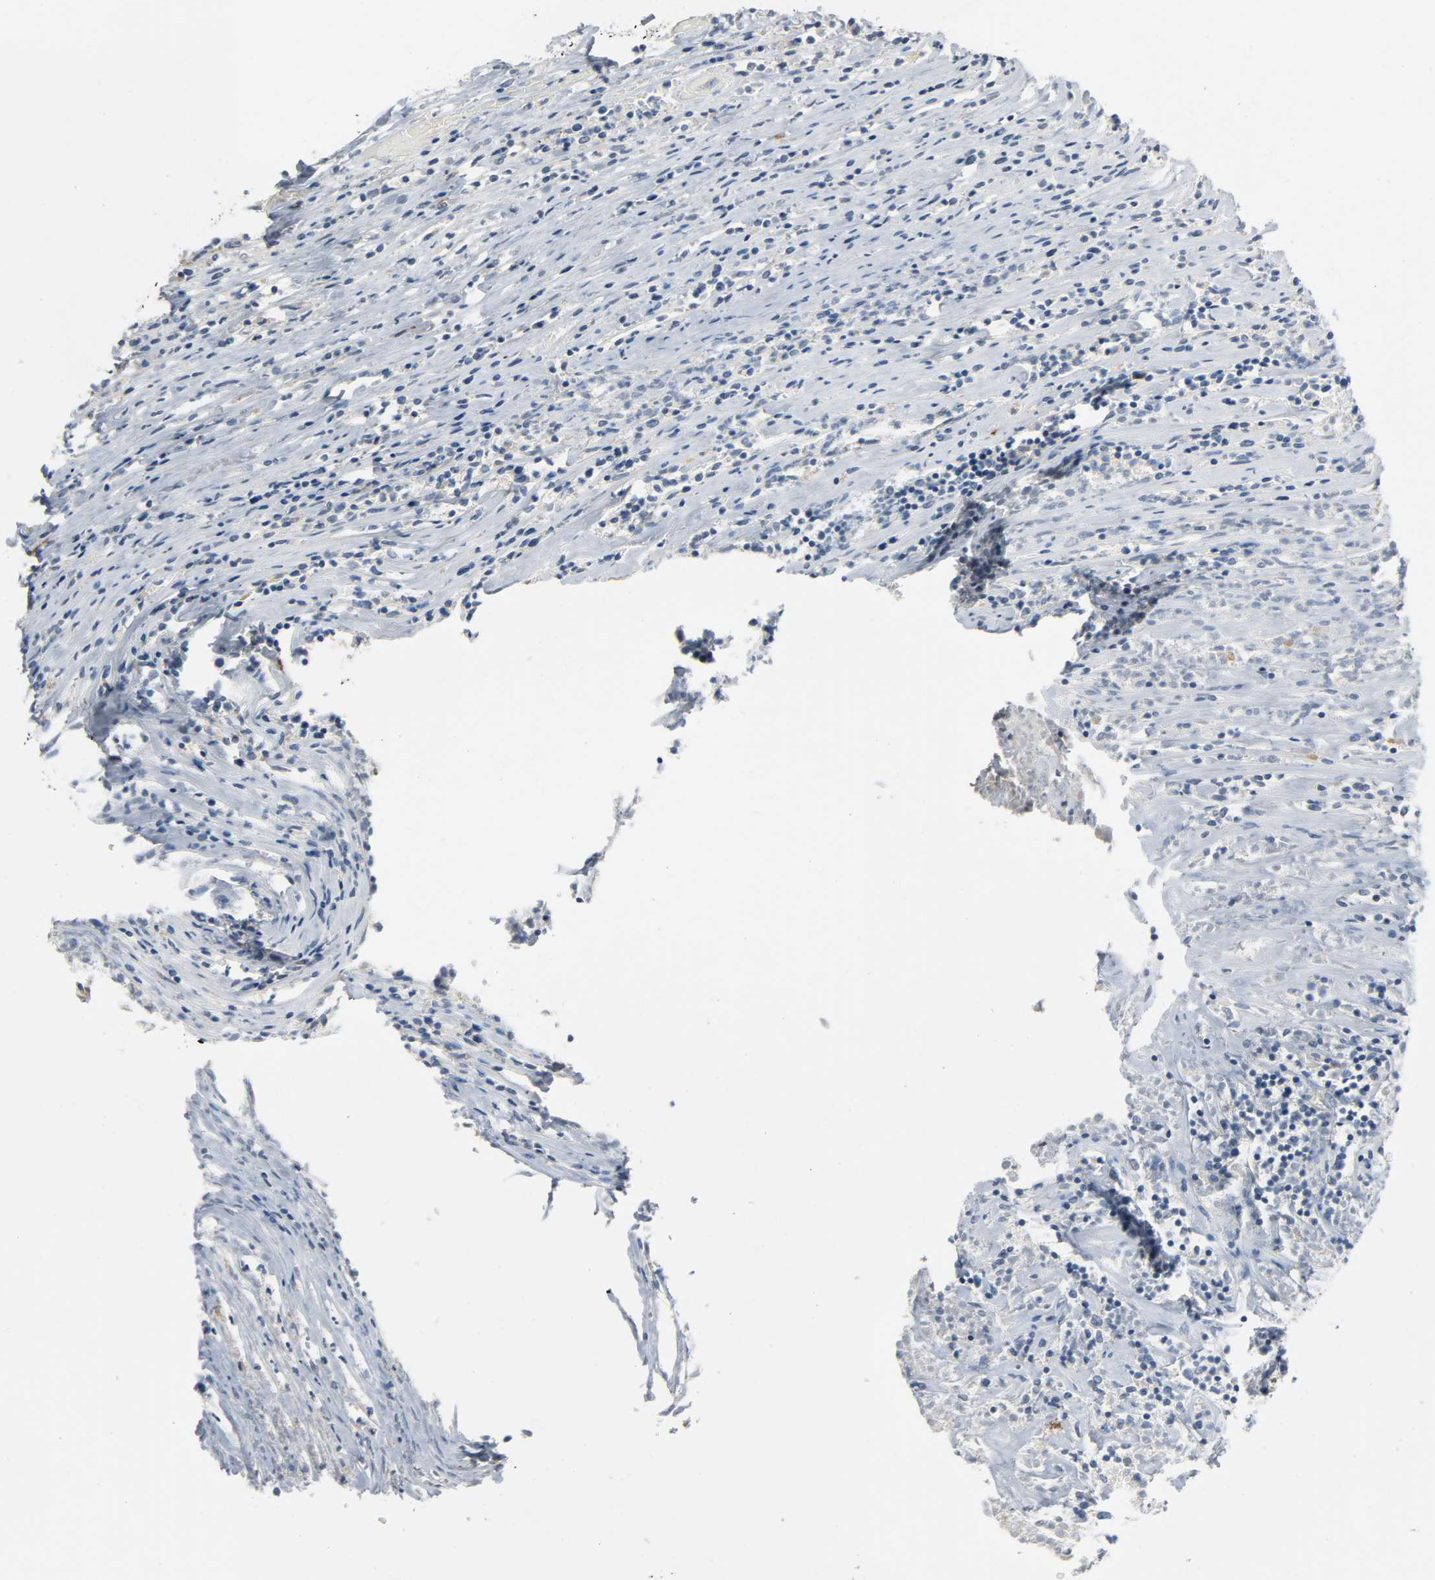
{"staining": {"intensity": "strong", "quantity": "<25%", "location": "cytoplasmic/membranous"}, "tissue": "lymphoma", "cell_type": "Tumor cells", "image_type": "cancer", "snomed": [{"axis": "morphology", "description": "Malignant lymphoma, non-Hodgkin's type, High grade"}, {"axis": "topography", "description": "Lymph node"}], "caption": "Brown immunohistochemical staining in human lymphoma displays strong cytoplasmic/membranous expression in about <25% of tumor cells.", "gene": "LIMCH1", "patient": {"sex": "female", "age": 73}}